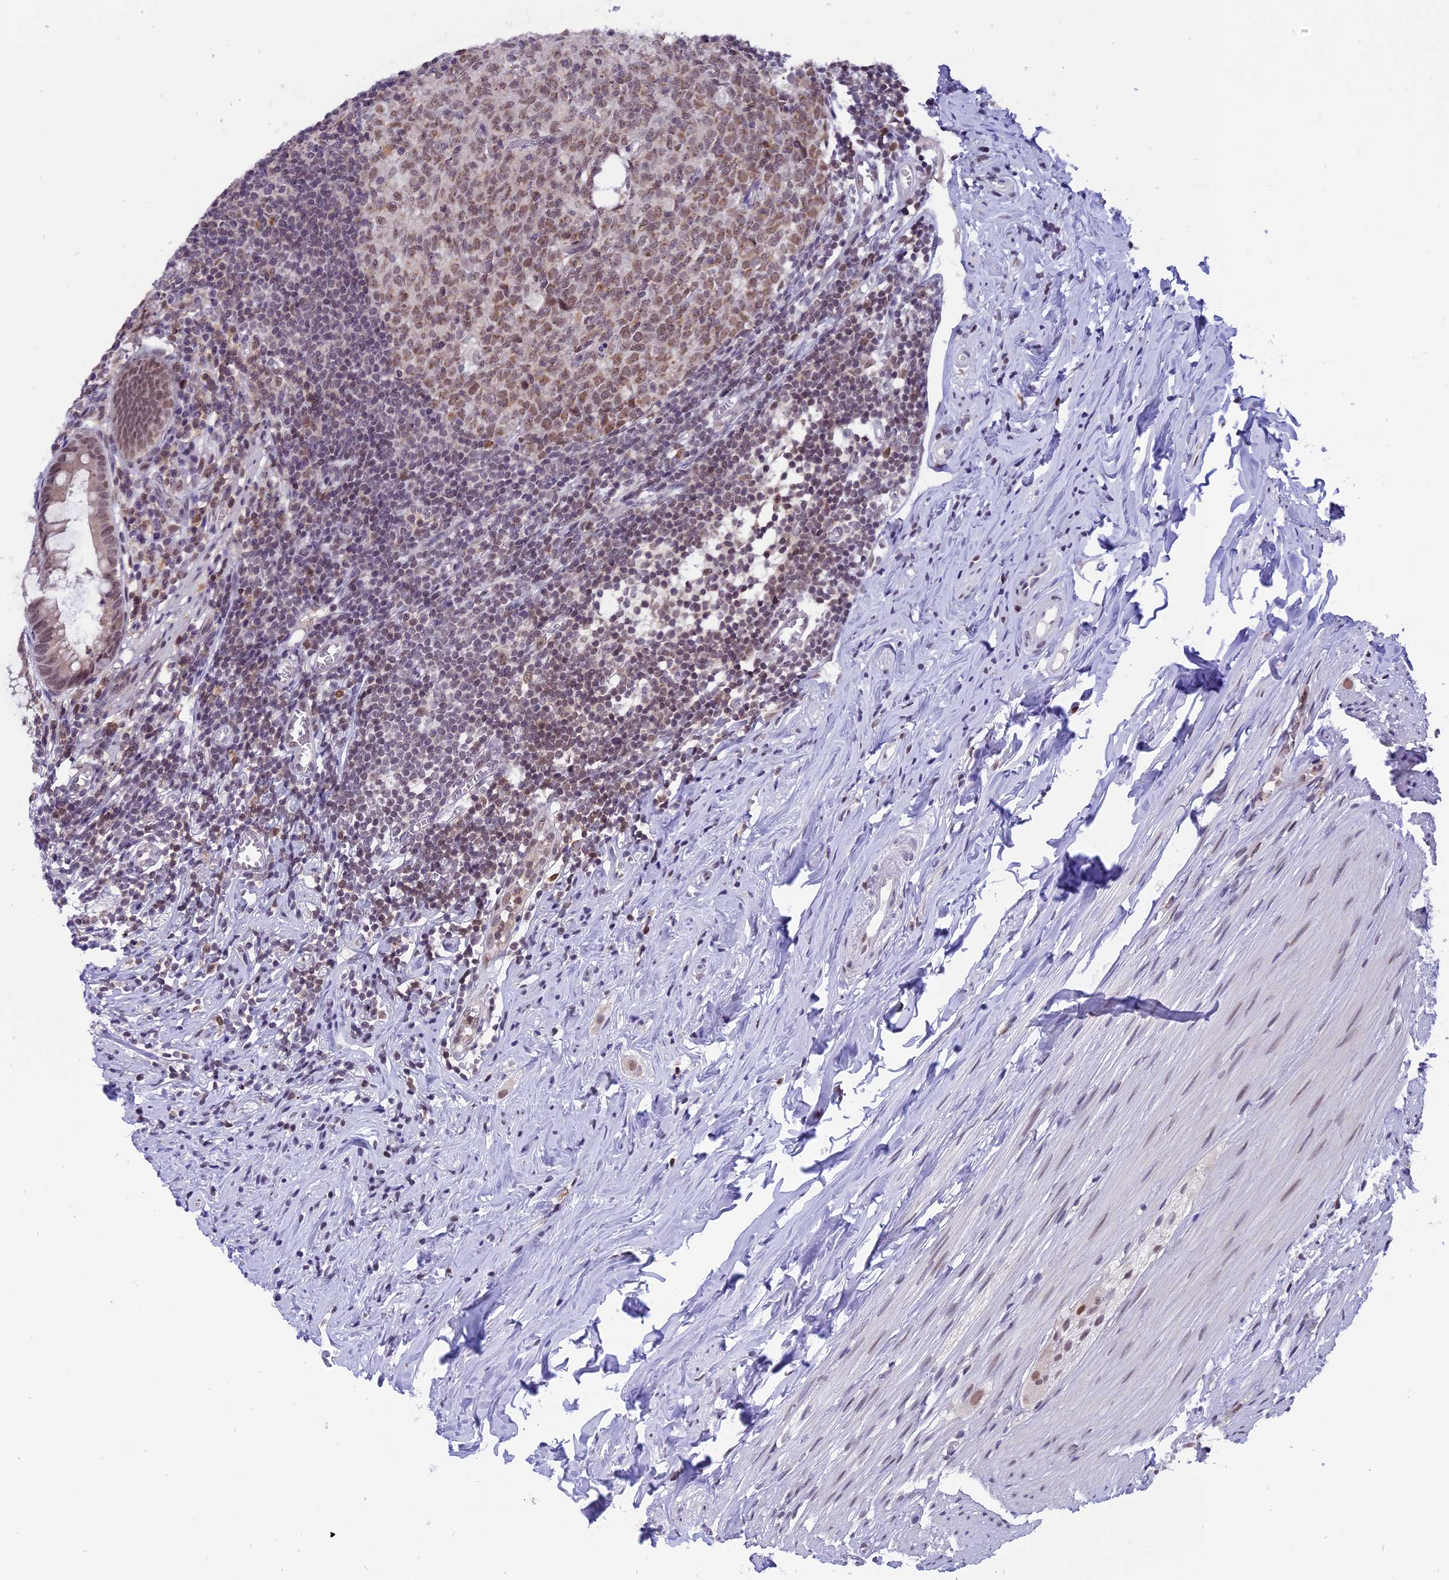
{"staining": {"intensity": "weak", "quantity": ">75%", "location": "nuclear"}, "tissue": "appendix", "cell_type": "Glandular cells", "image_type": "normal", "snomed": [{"axis": "morphology", "description": "Normal tissue, NOS"}, {"axis": "topography", "description": "Appendix"}], "caption": "The image exhibits a brown stain indicating the presence of a protein in the nuclear of glandular cells in appendix.", "gene": "TADA3", "patient": {"sex": "female", "age": 51}}